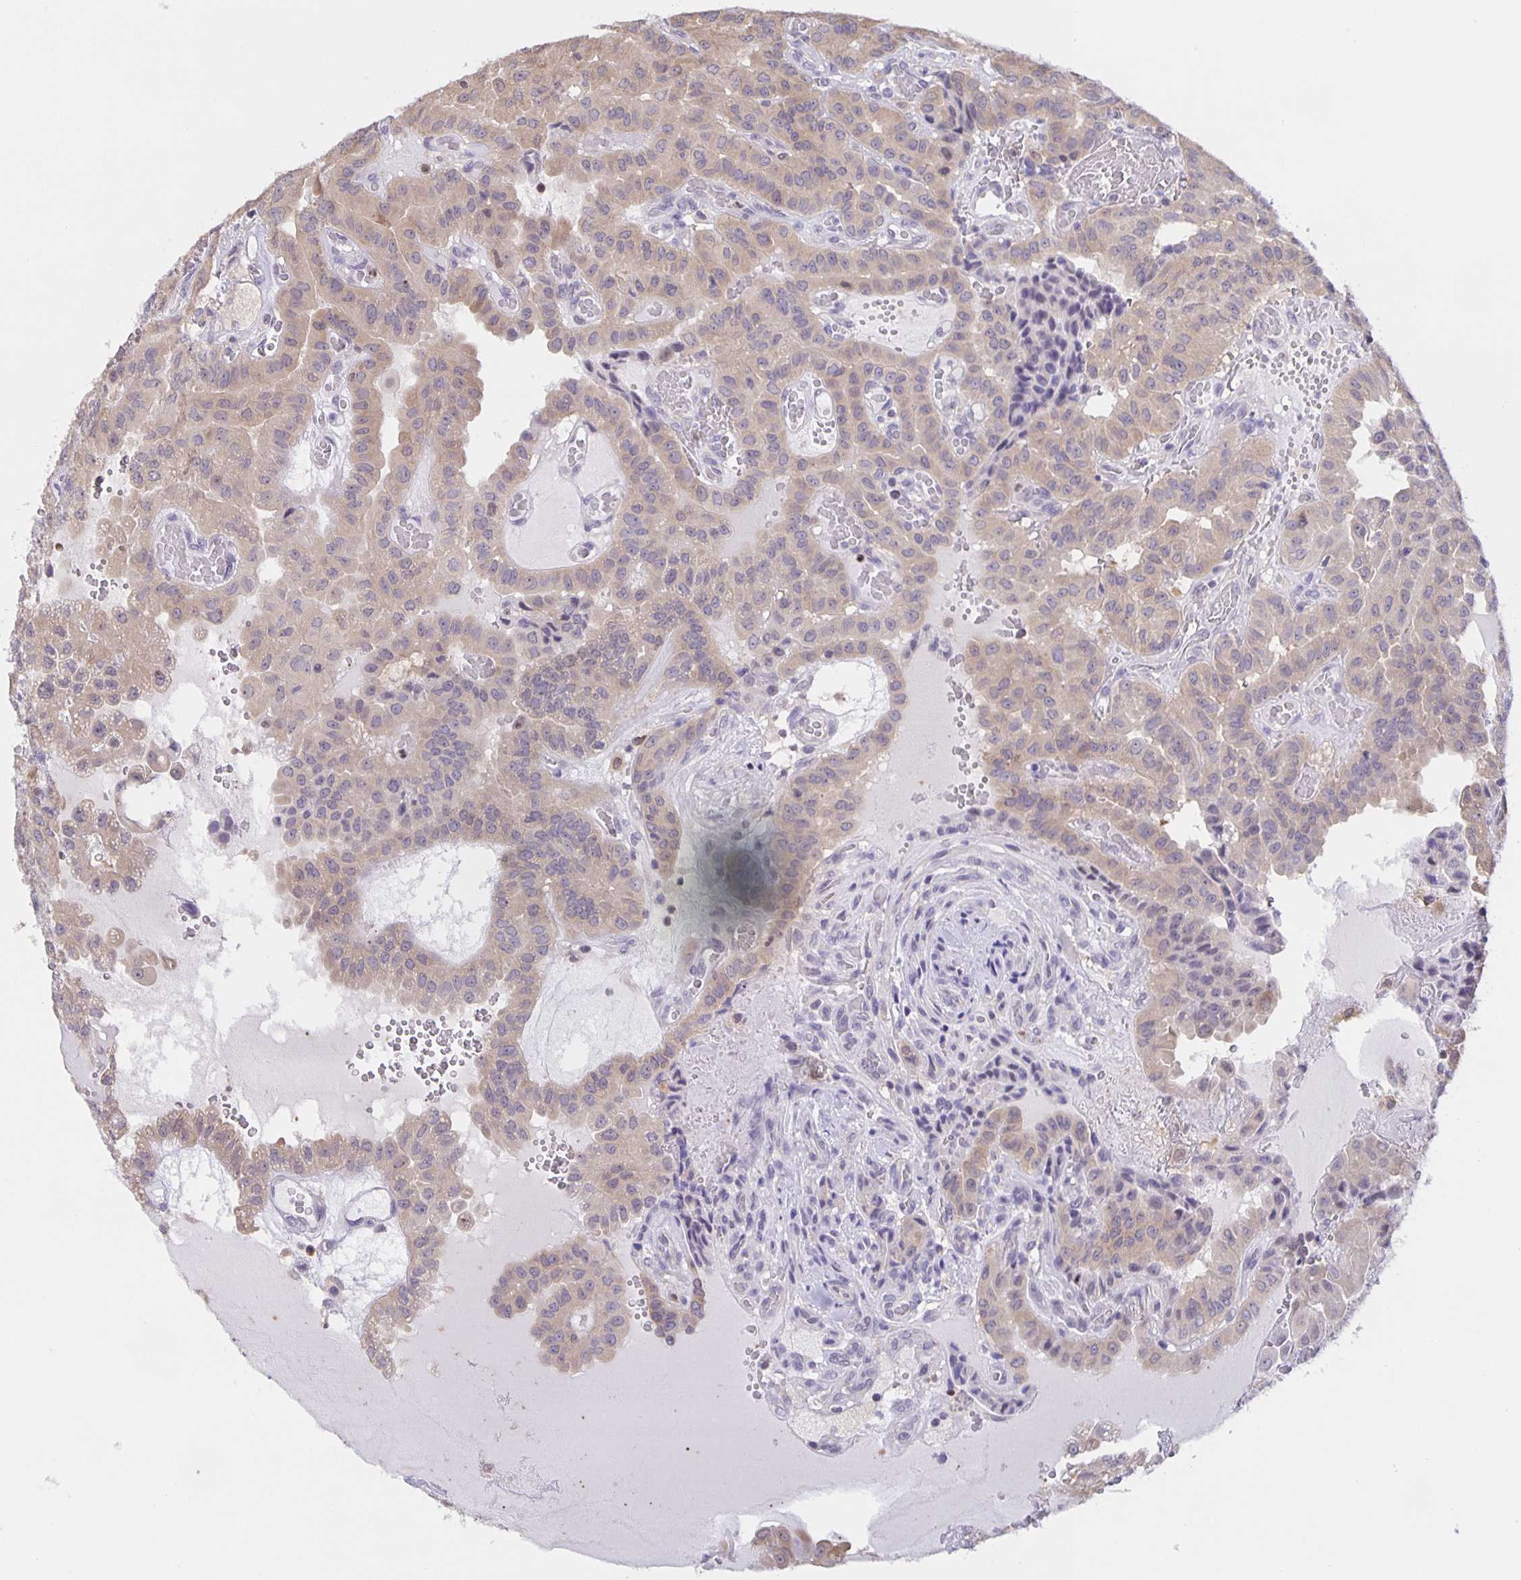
{"staining": {"intensity": "weak", "quantity": "25%-75%", "location": "cytoplasmic/membranous"}, "tissue": "thyroid cancer", "cell_type": "Tumor cells", "image_type": "cancer", "snomed": [{"axis": "morphology", "description": "Papillary adenocarcinoma, NOS"}, {"axis": "morphology", "description": "Papillary adenoma metastatic"}, {"axis": "topography", "description": "Thyroid gland"}], "caption": "Weak cytoplasmic/membranous expression is identified in about 25%-75% of tumor cells in thyroid cancer (papillary adenocarcinoma). The protein of interest is stained brown, and the nuclei are stained in blue (DAB (3,3'-diaminobenzidine) IHC with brightfield microscopy, high magnification).", "gene": "MARCHF6", "patient": {"sex": "male", "age": 87}}